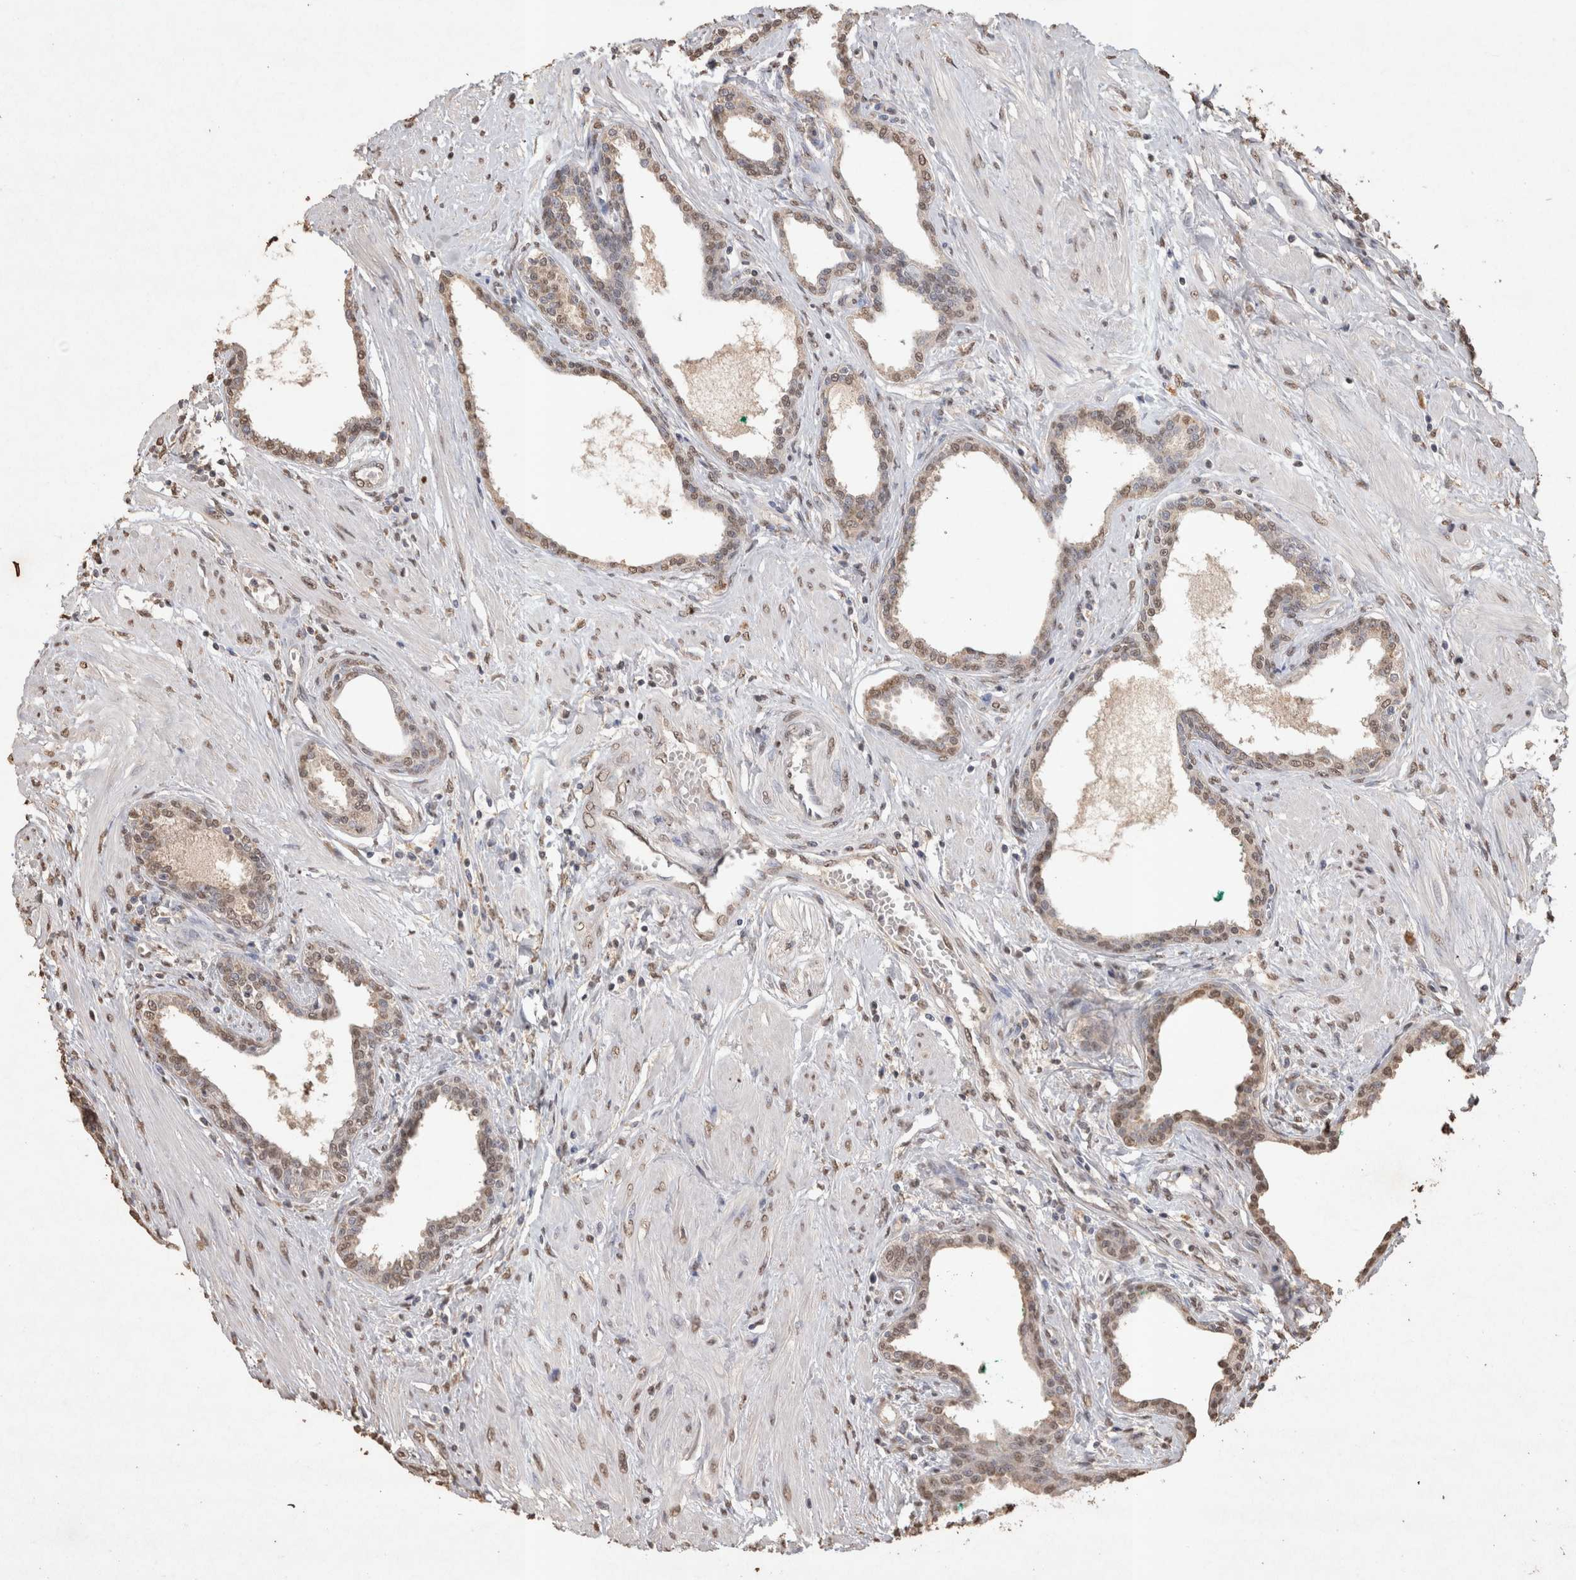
{"staining": {"intensity": "weak", "quantity": "25%-75%", "location": "nuclear"}, "tissue": "prostate cancer", "cell_type": "Tumor cells", "image_type": "cancer", "snomed": [{"axis": "morphology", "description": "Adenocarcinoma, High grade"}, {"axis": "topography", "description": "Prostate"}], "caption": "Immunohistochemistry (IHC) (DAB (3,3'-diaminobenzidine)) staining of adenocarcinoma (high-grade) (prostate) displays weak nuclear protein positivity in approximately 25%-75% of tumor cells.", "gene": "MLX", "patient": {"sex": "male", "age": 52}}